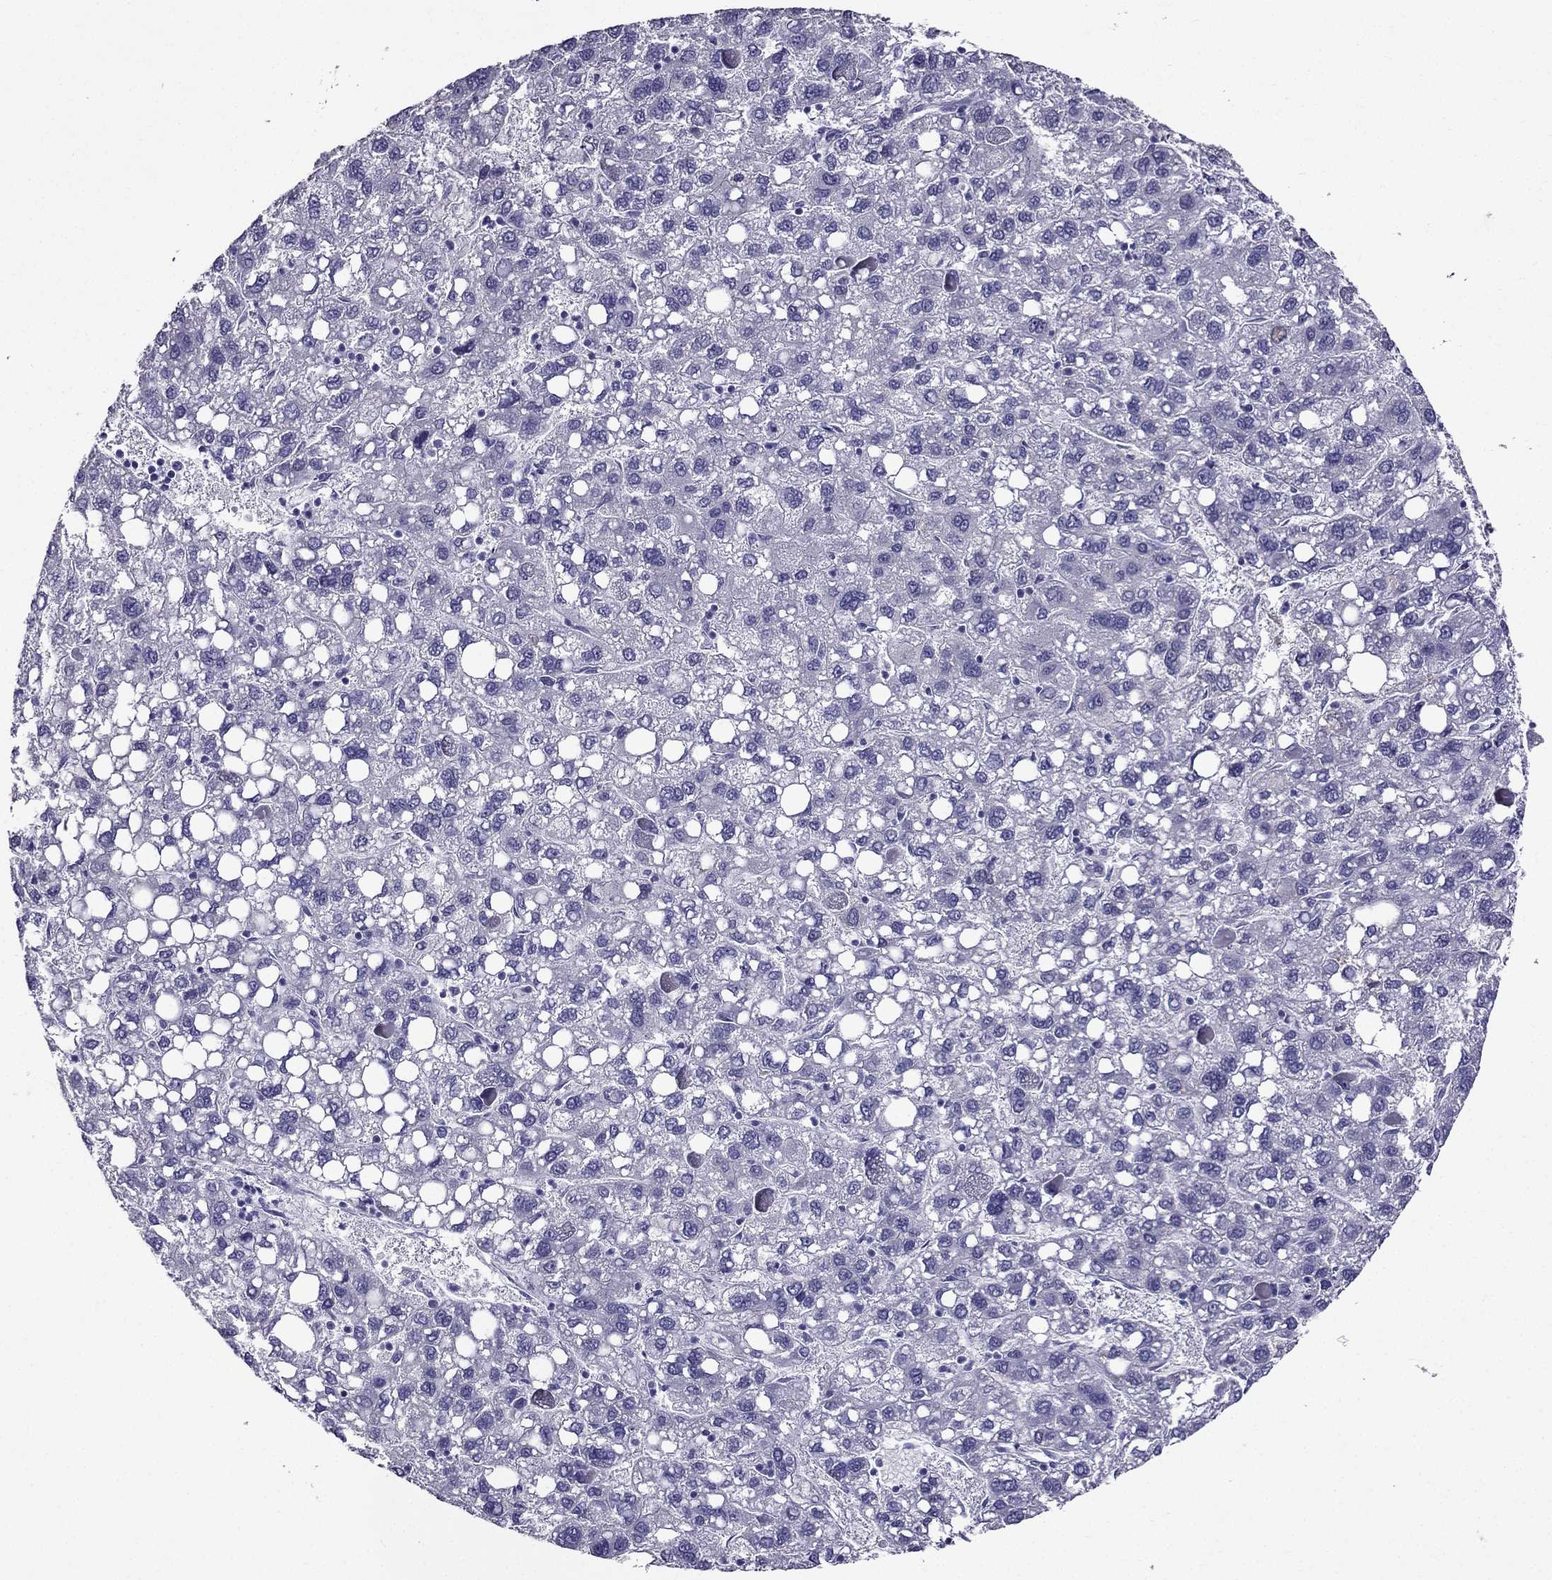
{"staining": {"intensity": "negative", "quantity": "none", "location": "none"}, "tissue": "liver cancer", "cell_type": "Tumor cells", "image_type": "cancer", "snomed": [{"axis": "morphology", "description": "Carcinoma, Hepatocellular, NOS"}, {"axis": "topography", "description": "Liver"}], "caption": "IHC of human hepatocellular carcinoma (liver) shows no staining in tumor cells. The staining was performed using DAB (3,3'-diaminobenzidine) to visualize the protein expression in brown, while the nuclei were stained in blue with hematoxylin (Magnification: 20x).", "gene": "ZNF541", "patient": {"sex": "female", "age": 82}}